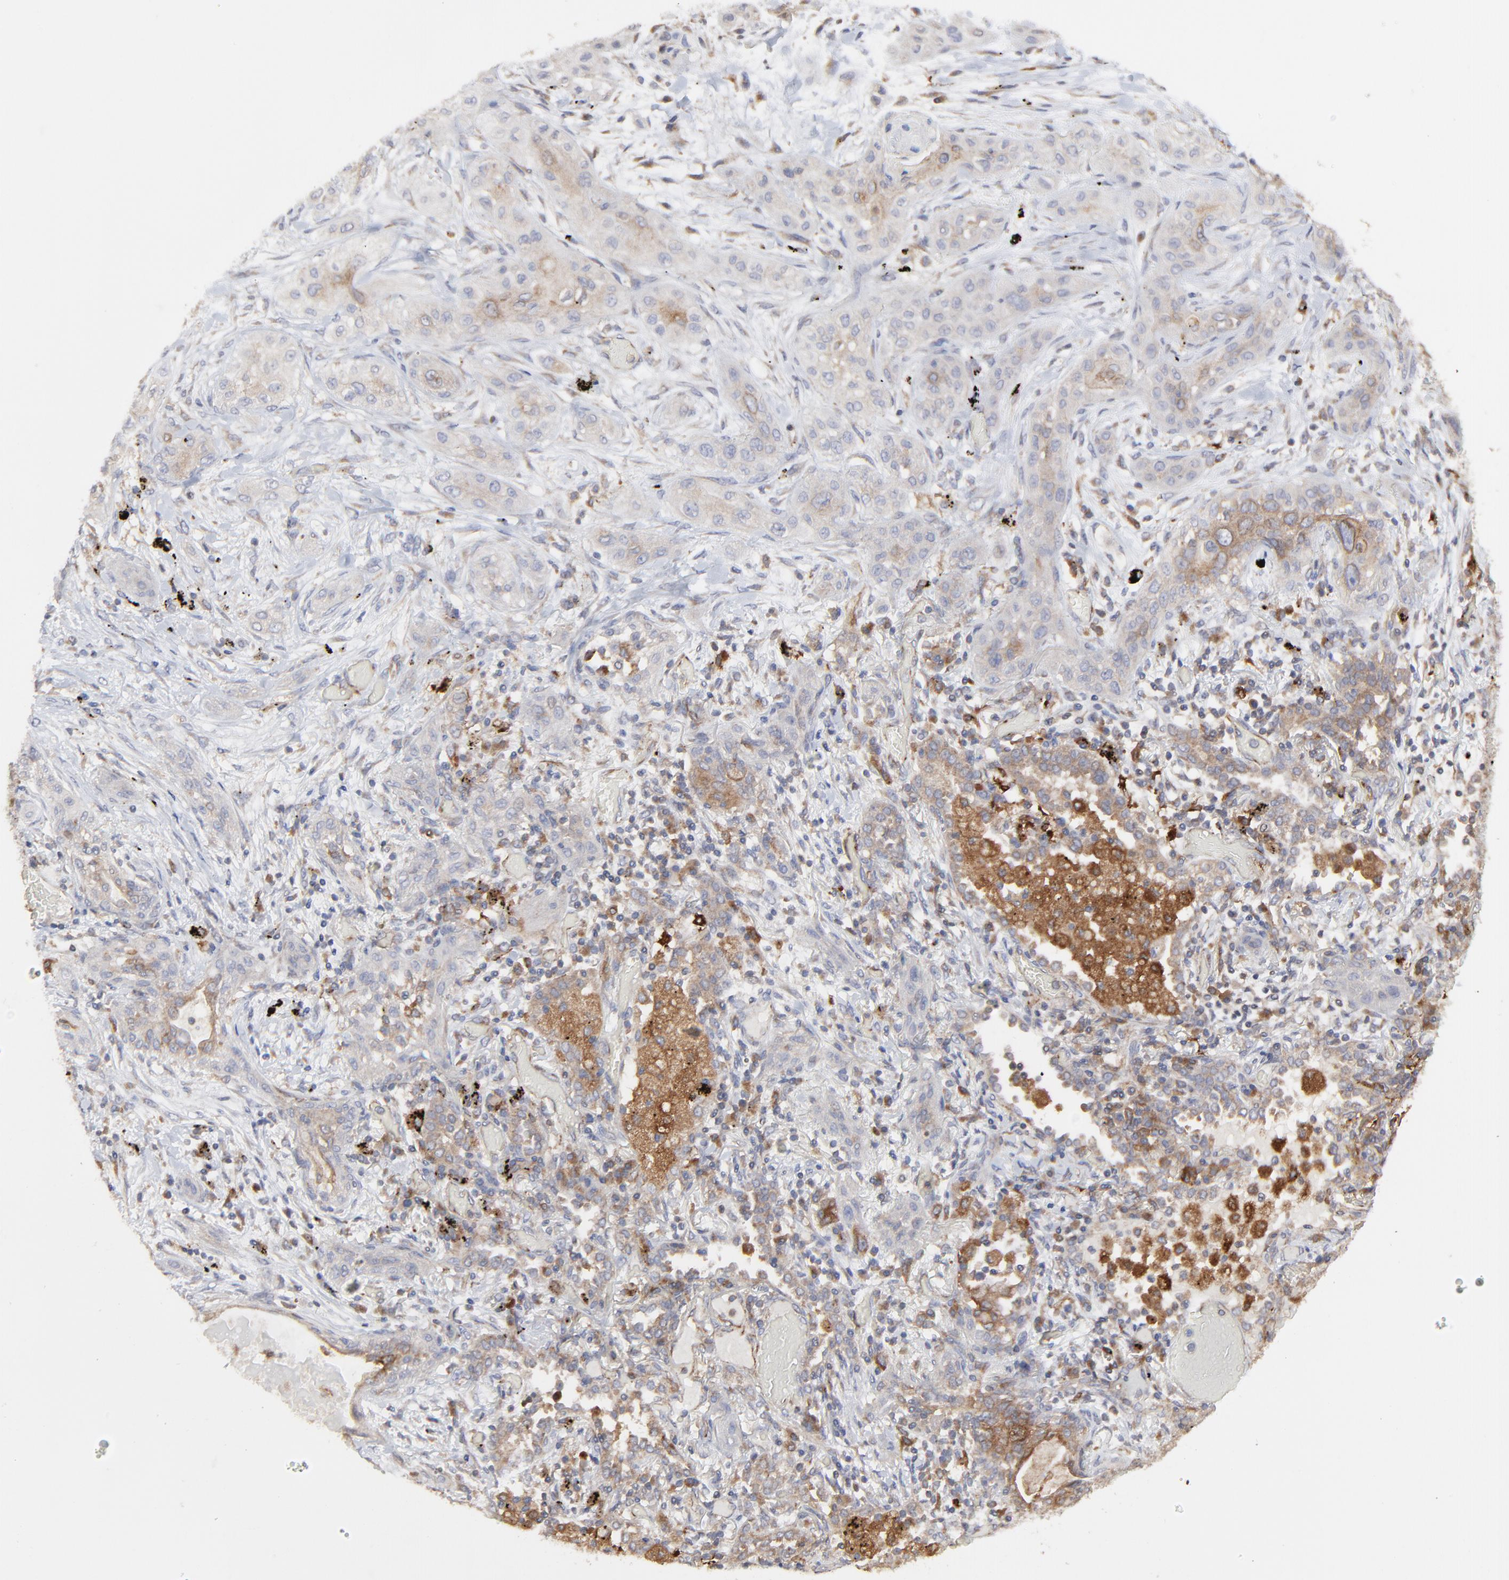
{"staining": {"intensity": "weak", "quantity": "25%-75%", "location": "cytoplasmic/membranous"}, "tissue": "lung cancer", "cell_type": "Tumor cells", "image_type": "cancer", "snomed": [{"axis": "morphology", "description": "Squamous cell carcinoma, NOS"}, {"axis": "topography", "description": "Lung"}], "caption": "Squamous cell carcinoma (lung) stained for a protein exhibits weak cytoplasmic/membranous positivity in tumor cells.", "gene": "RAB9A", "patient": {"sex": "female", "age": 47}}